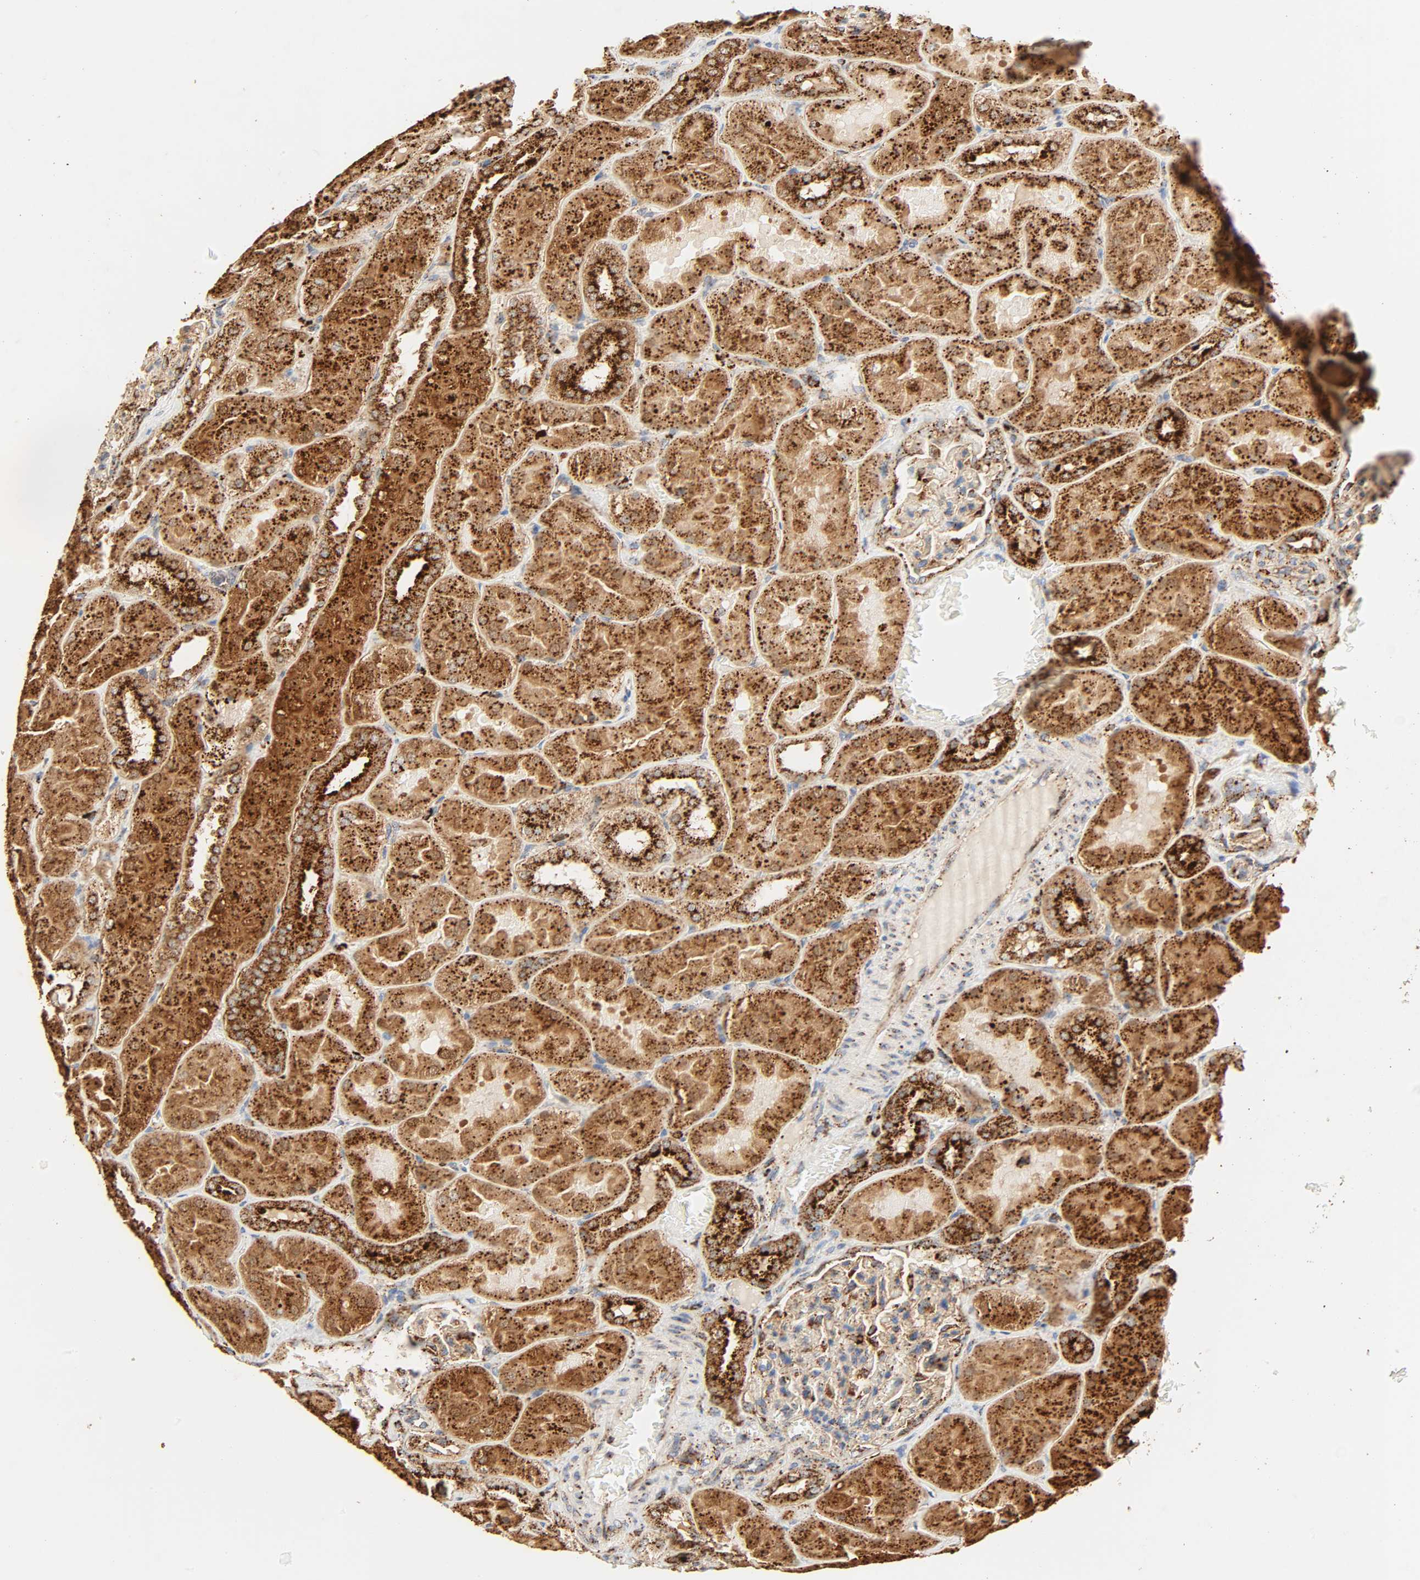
{"staining": {"intensity": "strong", "quantity": "25%-75%", "location": "cytoplasmic/membranous"}, "tissue": "kidney", "cell_type": "Cells in glomeruli", "image_type": "normal", "snomed": [{"axis": "morphology", "description": "Normal tissue, NOS"}, {"axis": "topography", "description": "Kidney"}], "caption": "DAB (3,3'-diaminobenzidine) immunohistochemical staining of unremarkable human kidney reveals strong cytoplasmic/membranous protein staining in about 25%-75% of cells in glomeruli. The protein is stained brown, and the nuclei are stained in blue (DAB IHC with brightfield microscopy, high magnification).", "gene": "PSAP", "patient": {"sex": "male", "age": 28}}